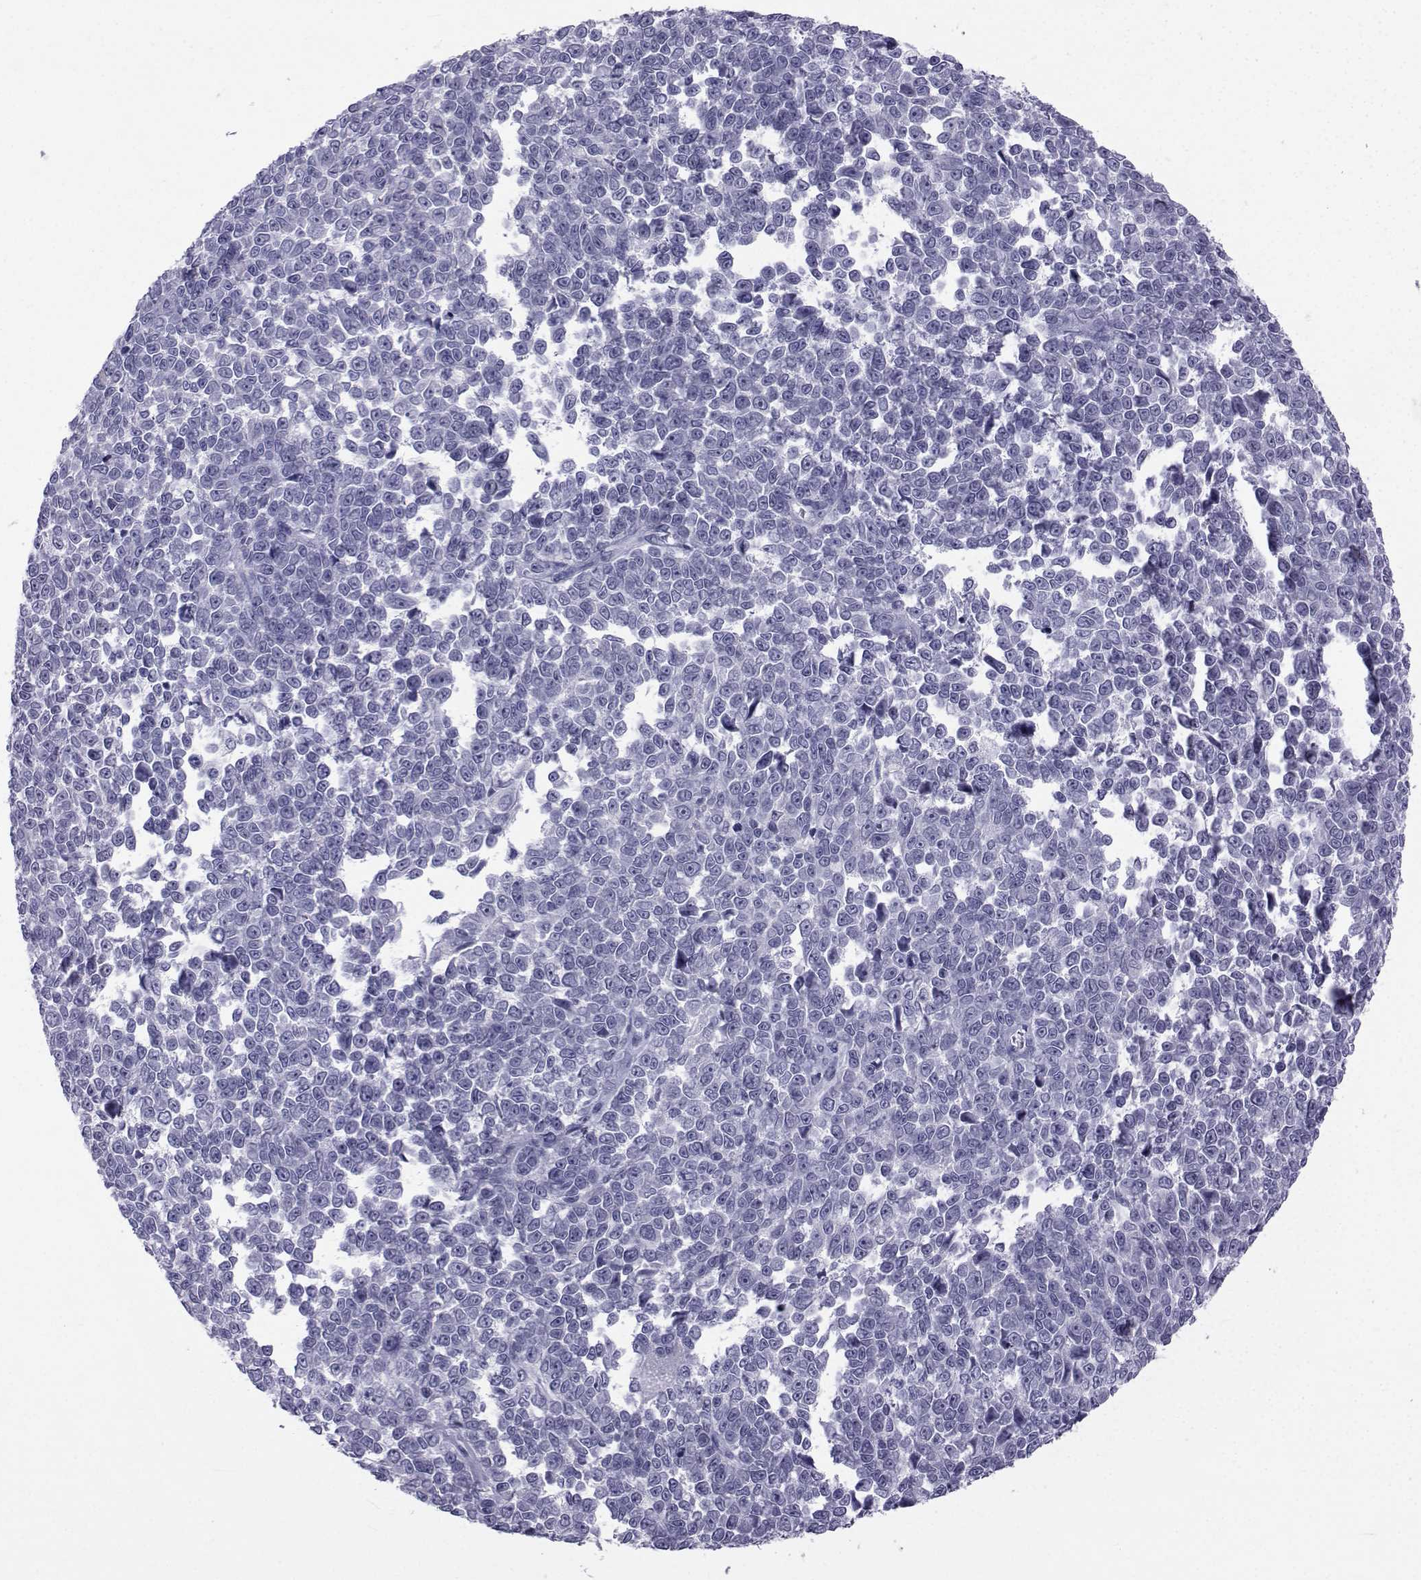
{"staining": {"intensity": "negative", "quantity": "none", "location": "none"}, "tissue": "melanoma", "cell_type": "Tumor cells", "image_type": "cancer", "snomed": [{"axis": "morphology", "description": "Malignant melanoma, NOS"}, {"axis": "topography", "description": "Skin"}], "caption": "IHC photomicrograph of human malignant melanoma stained for a protein (brown), which displays no positivity in tumor cells.", "gene": "SPANXD", "patient": {"sex": "female", "age": 95}}